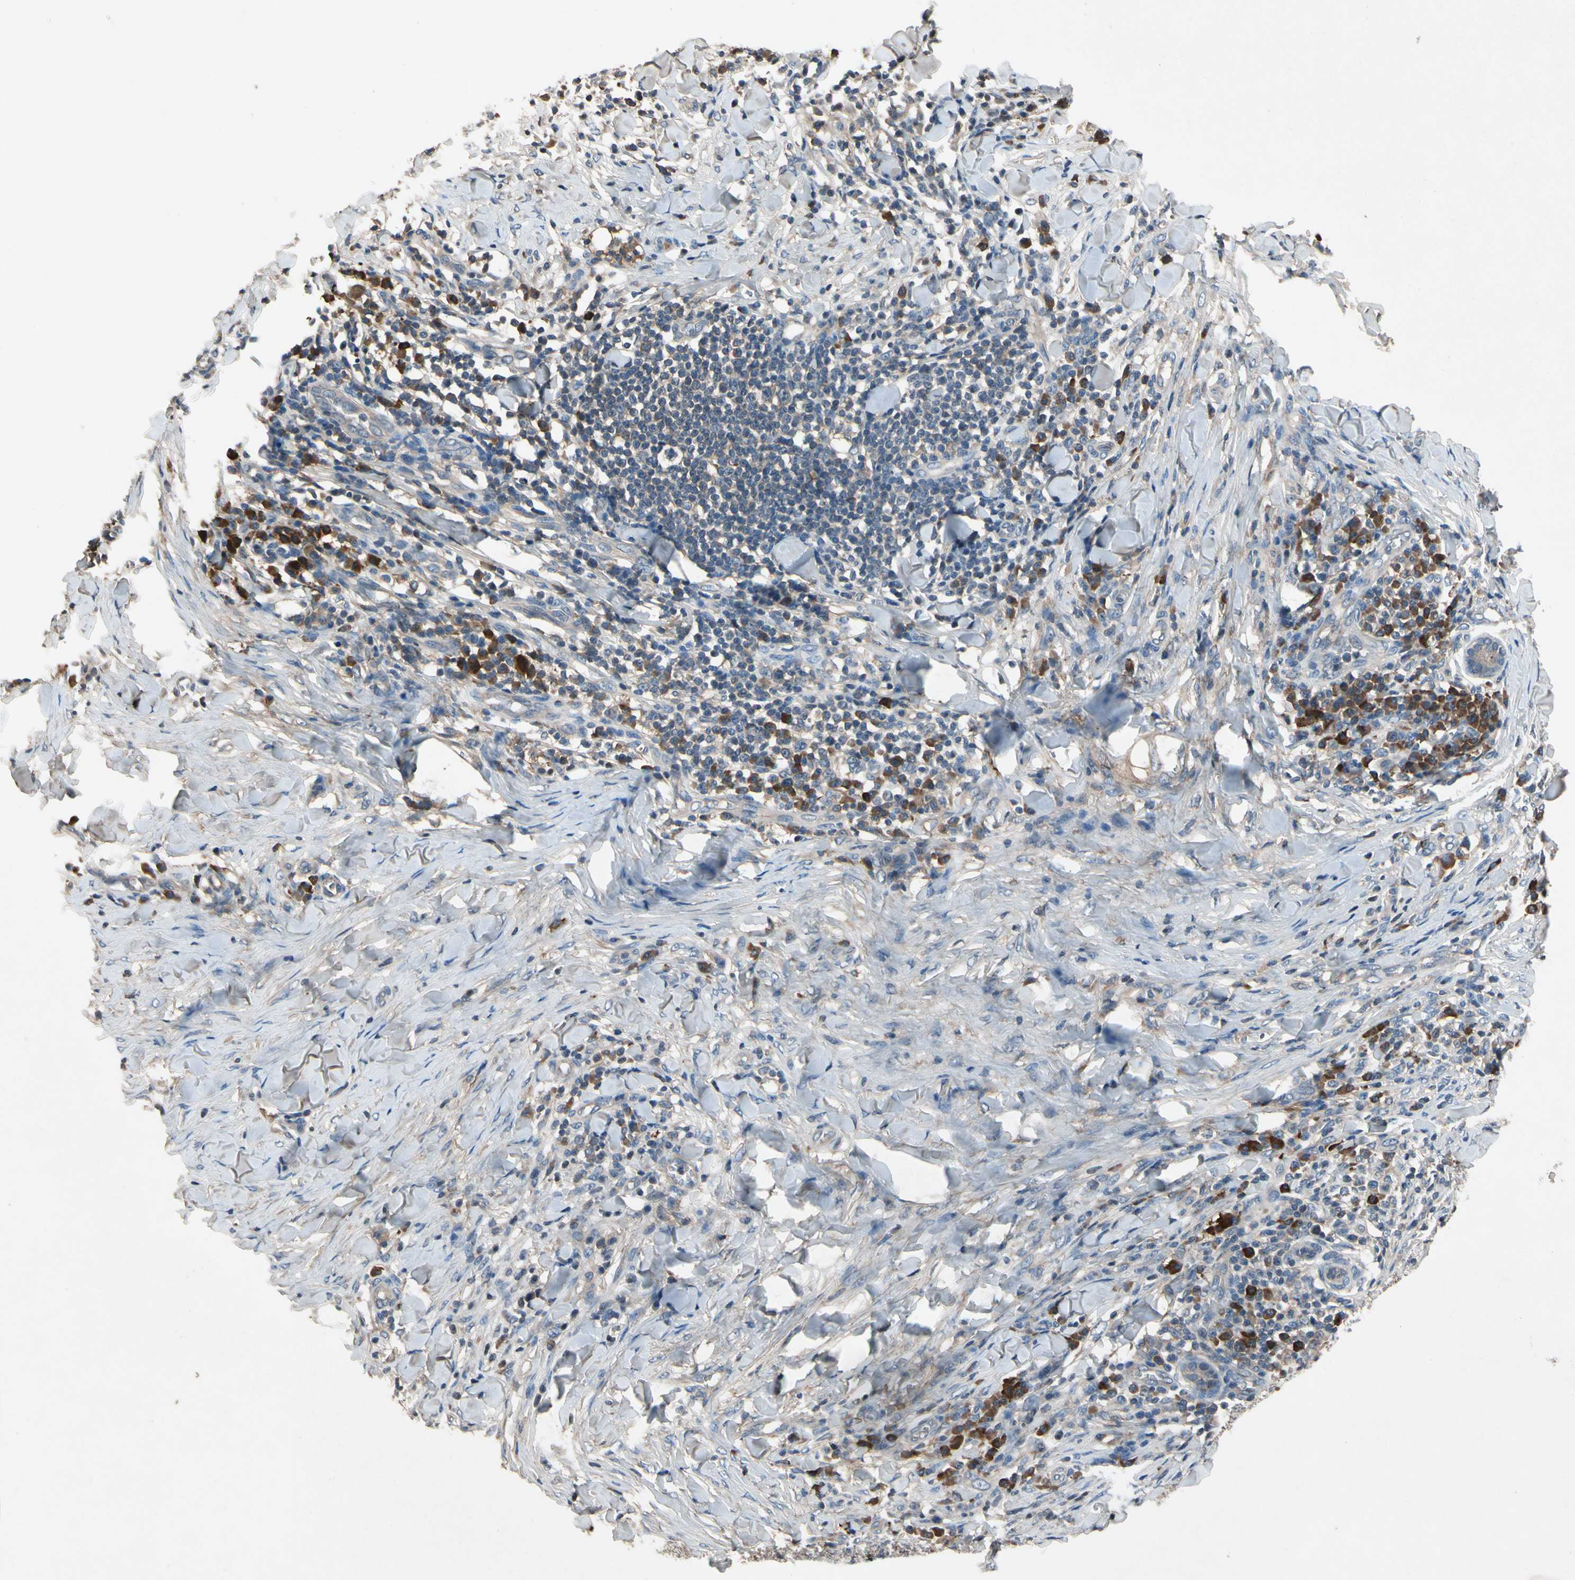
{"staining": {"intensity": "weak", "quantity": "25%-75%", "location": "cytoplasmic/membranous"}, "tissue": "skin cancer", "cell_type": "Tumor cells", "image_type": "cancer", "snomed": [{"axis": "morphology", "description": "Squamous cell carcinoma, NOS"}, {"axis": "topography", "description": "Skin"}], "caption": "The histopathology image exhibits immunohistochemical staining of skin squamous cell carcinoma. There is weak cytoplasmic/membranous expression is present in about 25%-75% of tumor cells.", "gene": "IL1RL1", "patient": {"sex": "male", "age": 24}}